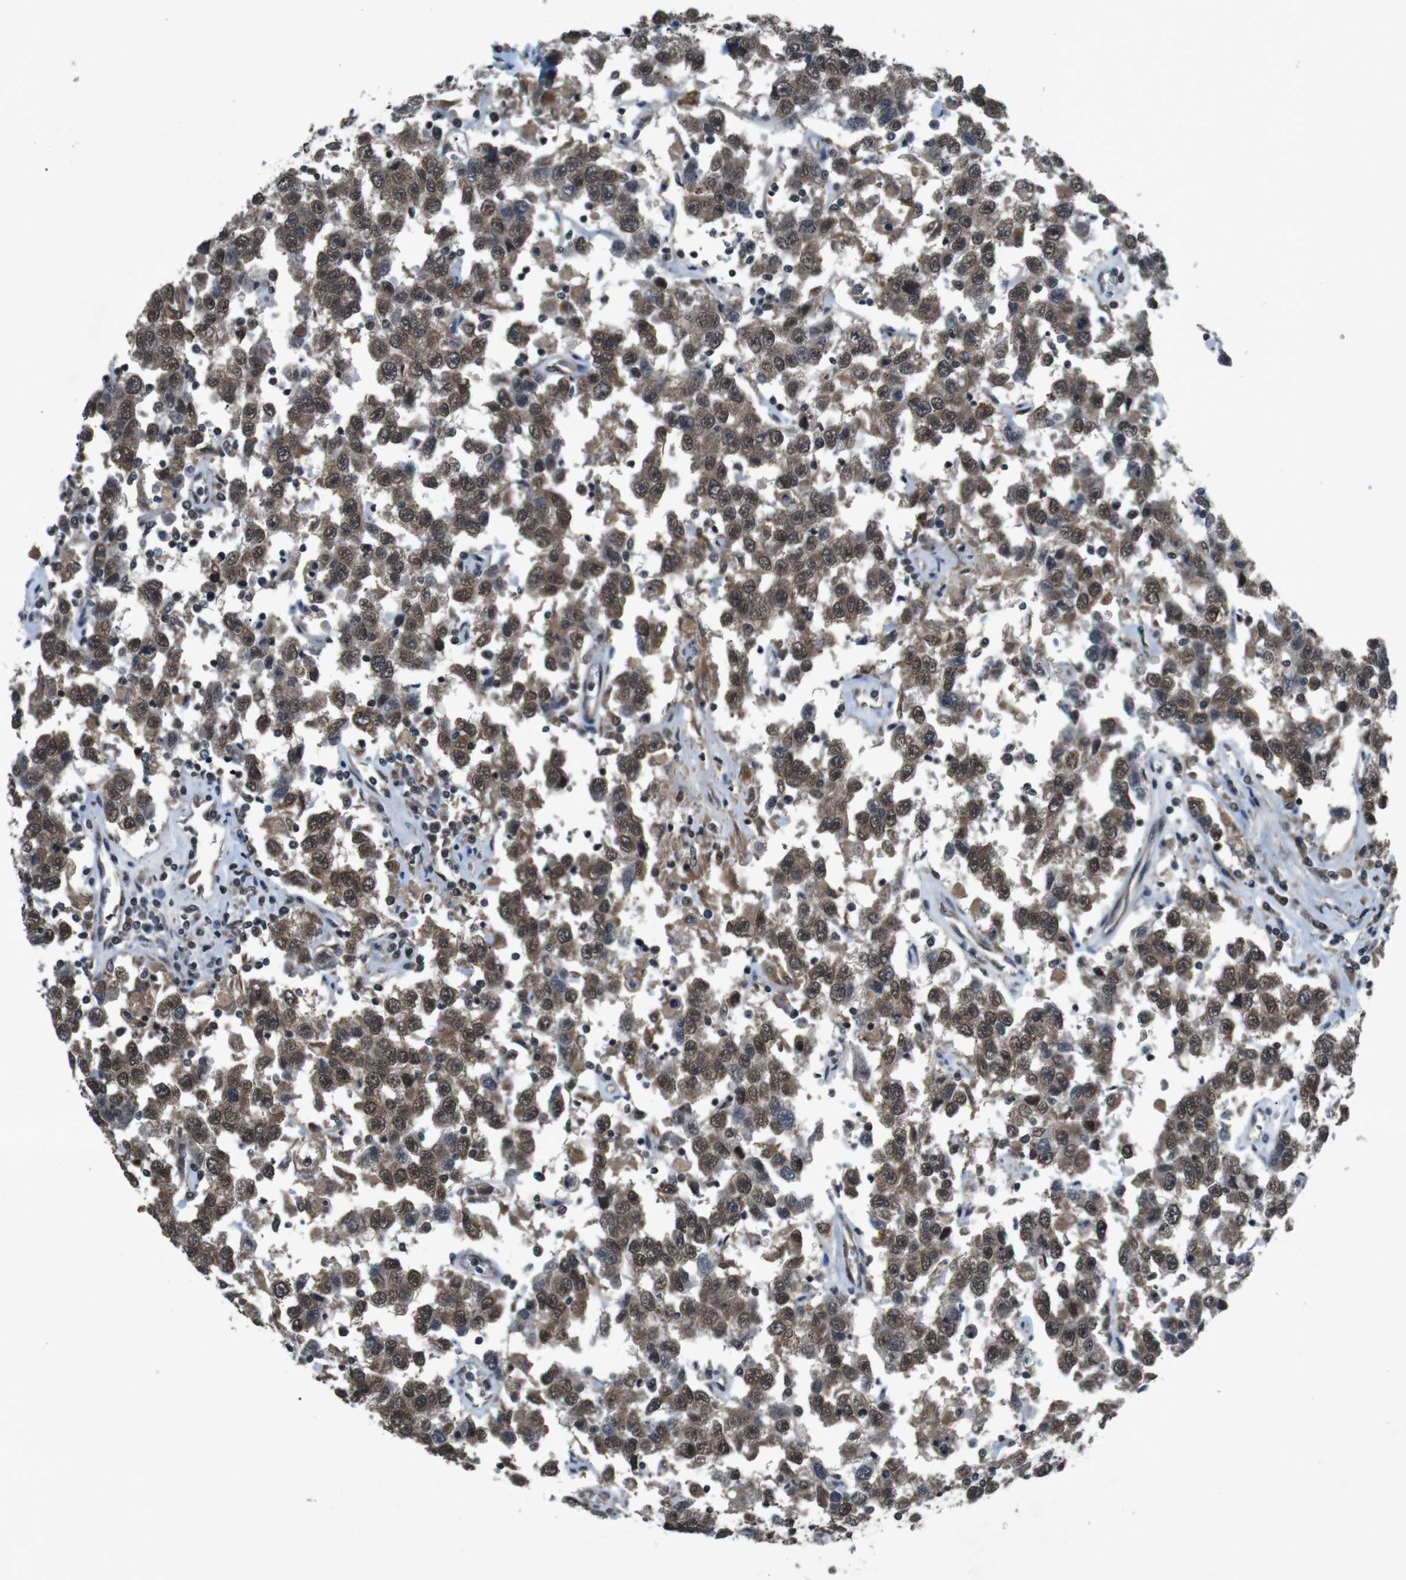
{"staining": {"intensity": "moderate", "quantity": ">75%", "location": "cytoplasmic/membranous,nuclear"}, "tissue": "testis cancer", "cell_type": "Tumor cells", "image_type": "cancer", "snomed": [{"axis": "morphology", "description": "Seminoma, NOS"}, {"axis": "topography", "description": "Testis"}], "caption": "Seminoma (testis) tissue displays moderate cytoplasmic/membranous and nuclear staining in about >75% of tumor cells", "gene": "SOCS1", "patient": {"sex": "male", "age": 41}}